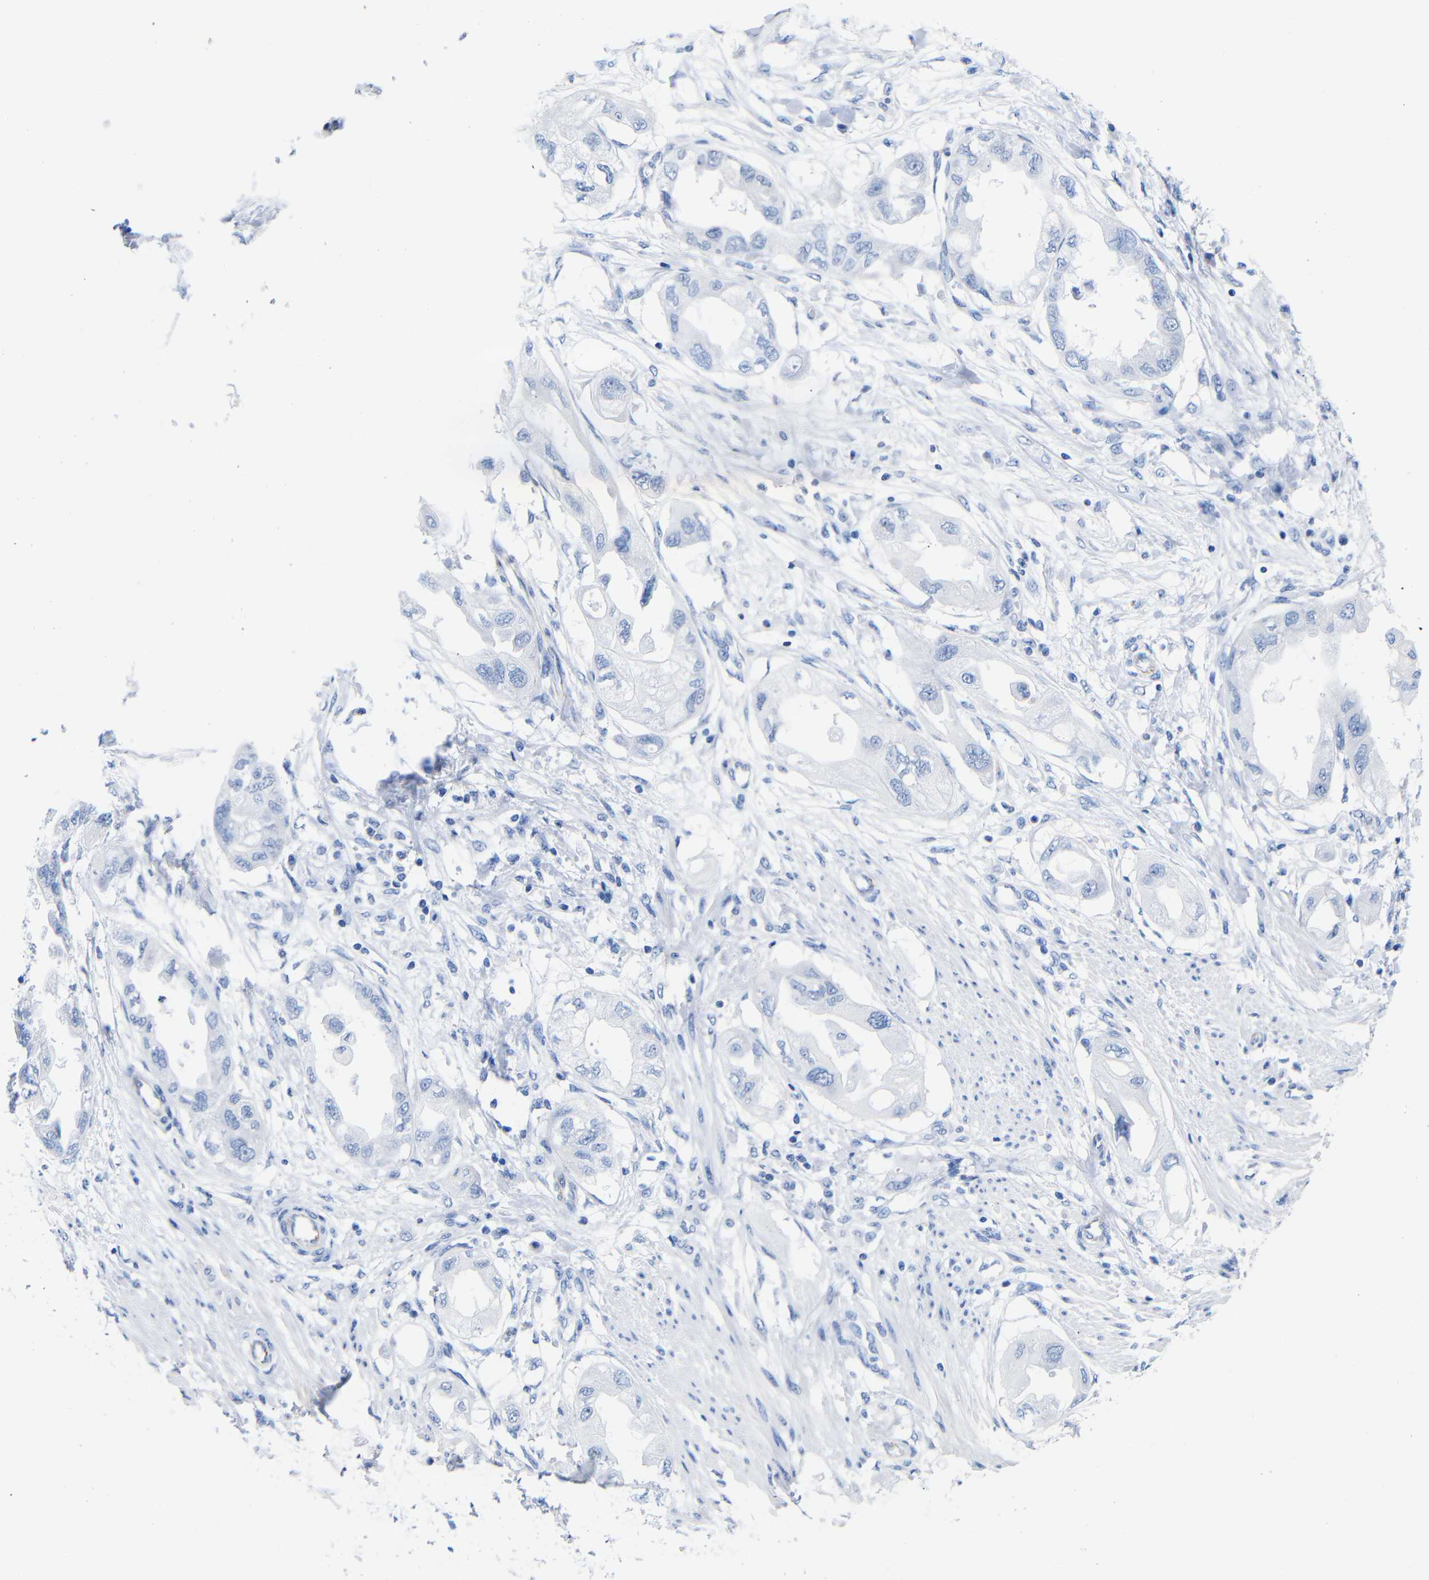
{"staining": {"intensity": "negative", "quantity": "none", "location": "none"}, "tissue": "endometrial cancer", "cell_type": "Tumor cells", "image_type": "cancer", "snomed": [{"axis": "morphology", "description": "Adenocarcinoma, NOS"}, {"axis": "topography", "description": "Endometrium"}], "caption": "DAB immunohistochemical staining of endometrial cancer displays no significant positivity in tumor cells.", "gene": "CGNL1", "patient": {"sex": "female", "age": 67}}